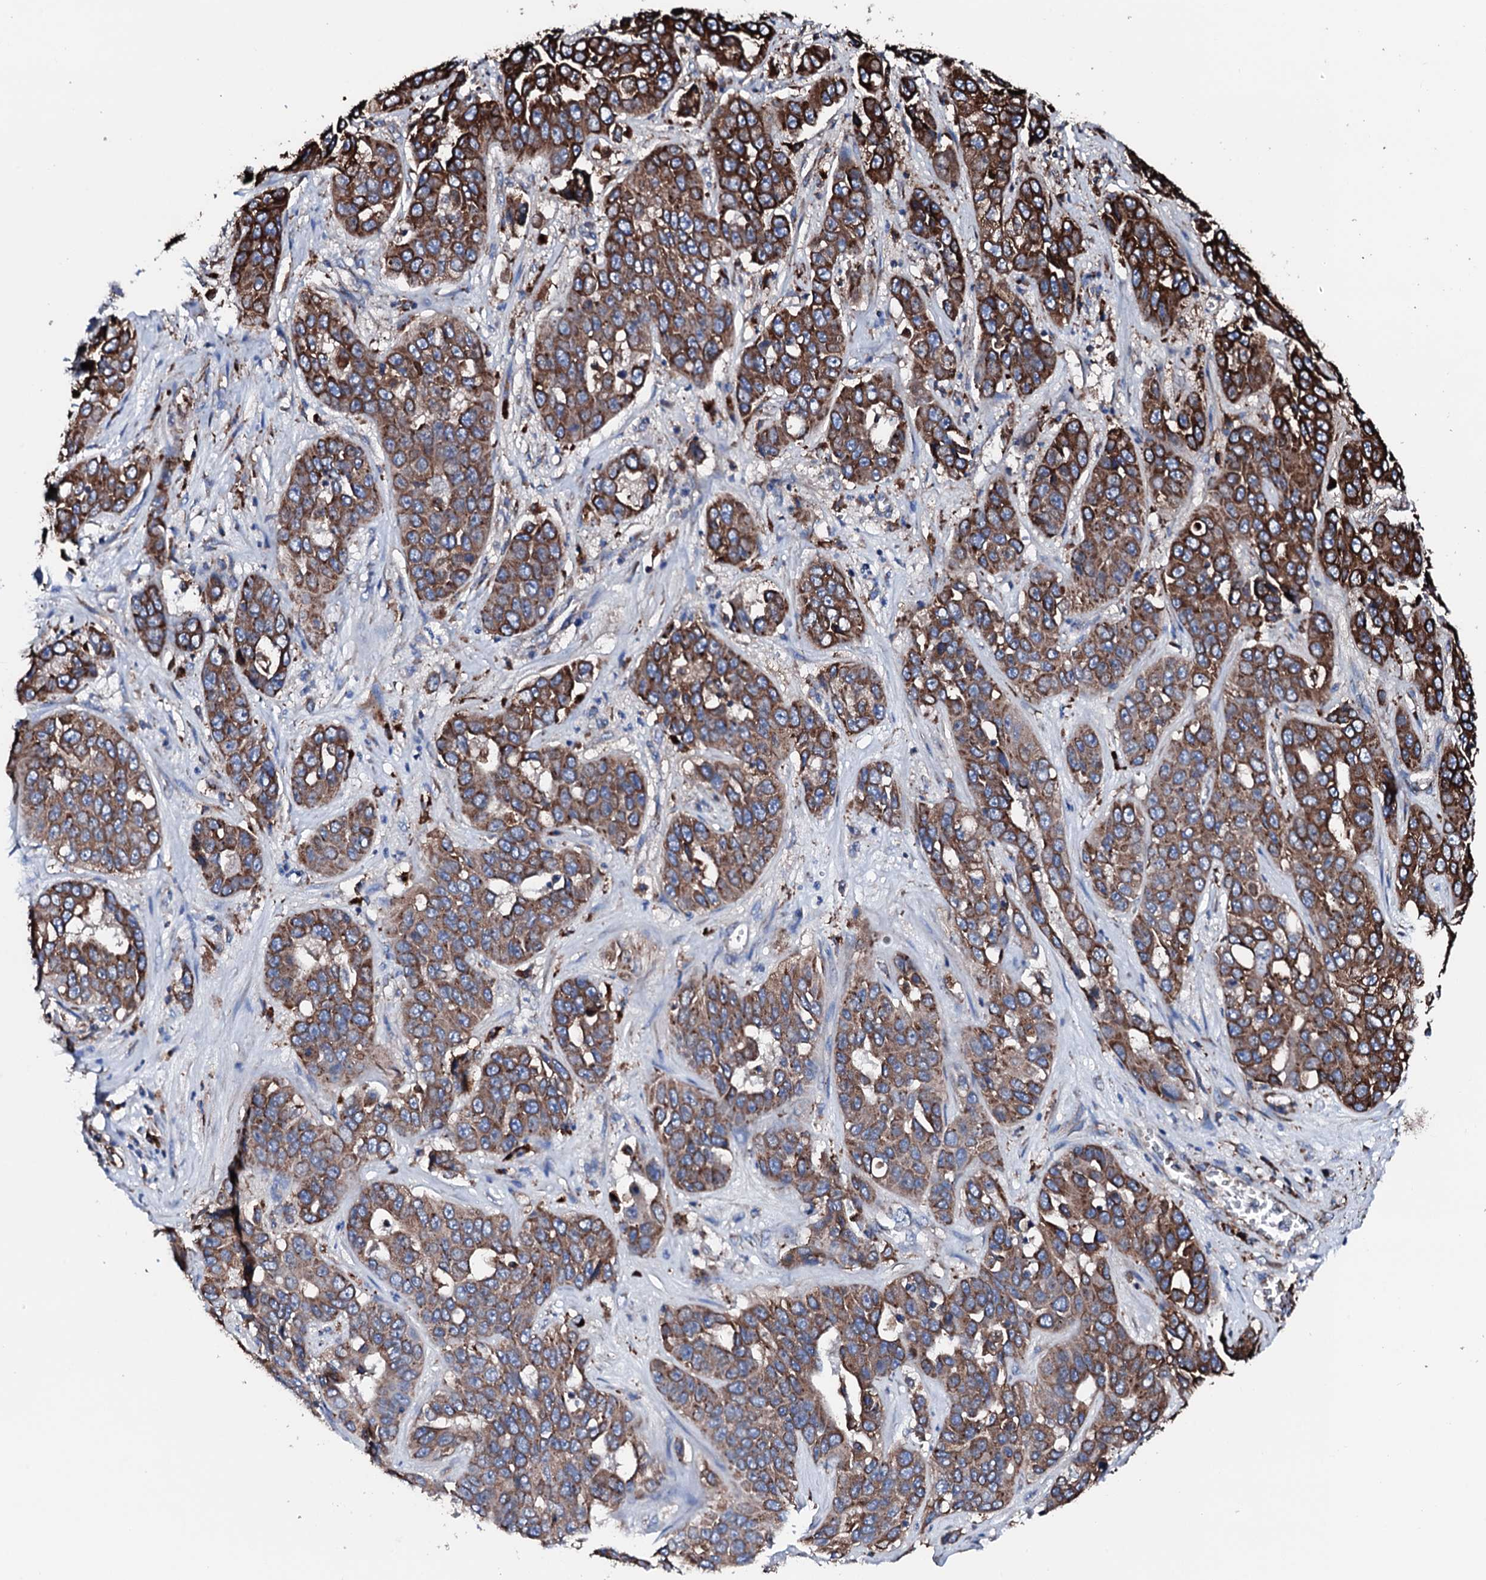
{"staining": {"intensity": "strong", "quantity": "25%-75%", "location": "cytoplasmic/membranous"}, "tissue": "liver cancer", "cell_type": "Tumor cells", "image_type": "cancer", "snomed": [{"axis": "morphology", "description": "Cholangiocarcinoma"}, {"axis": "topography", "description": "Liver"}], "caption": "Strong cytoplasmic/membranous staining is seen in about 25%-75% of tumor cells in liver cholangiocarcinoma.", "gene": "AMDHD1", "patient": {"sex": "female", "age": 52}}